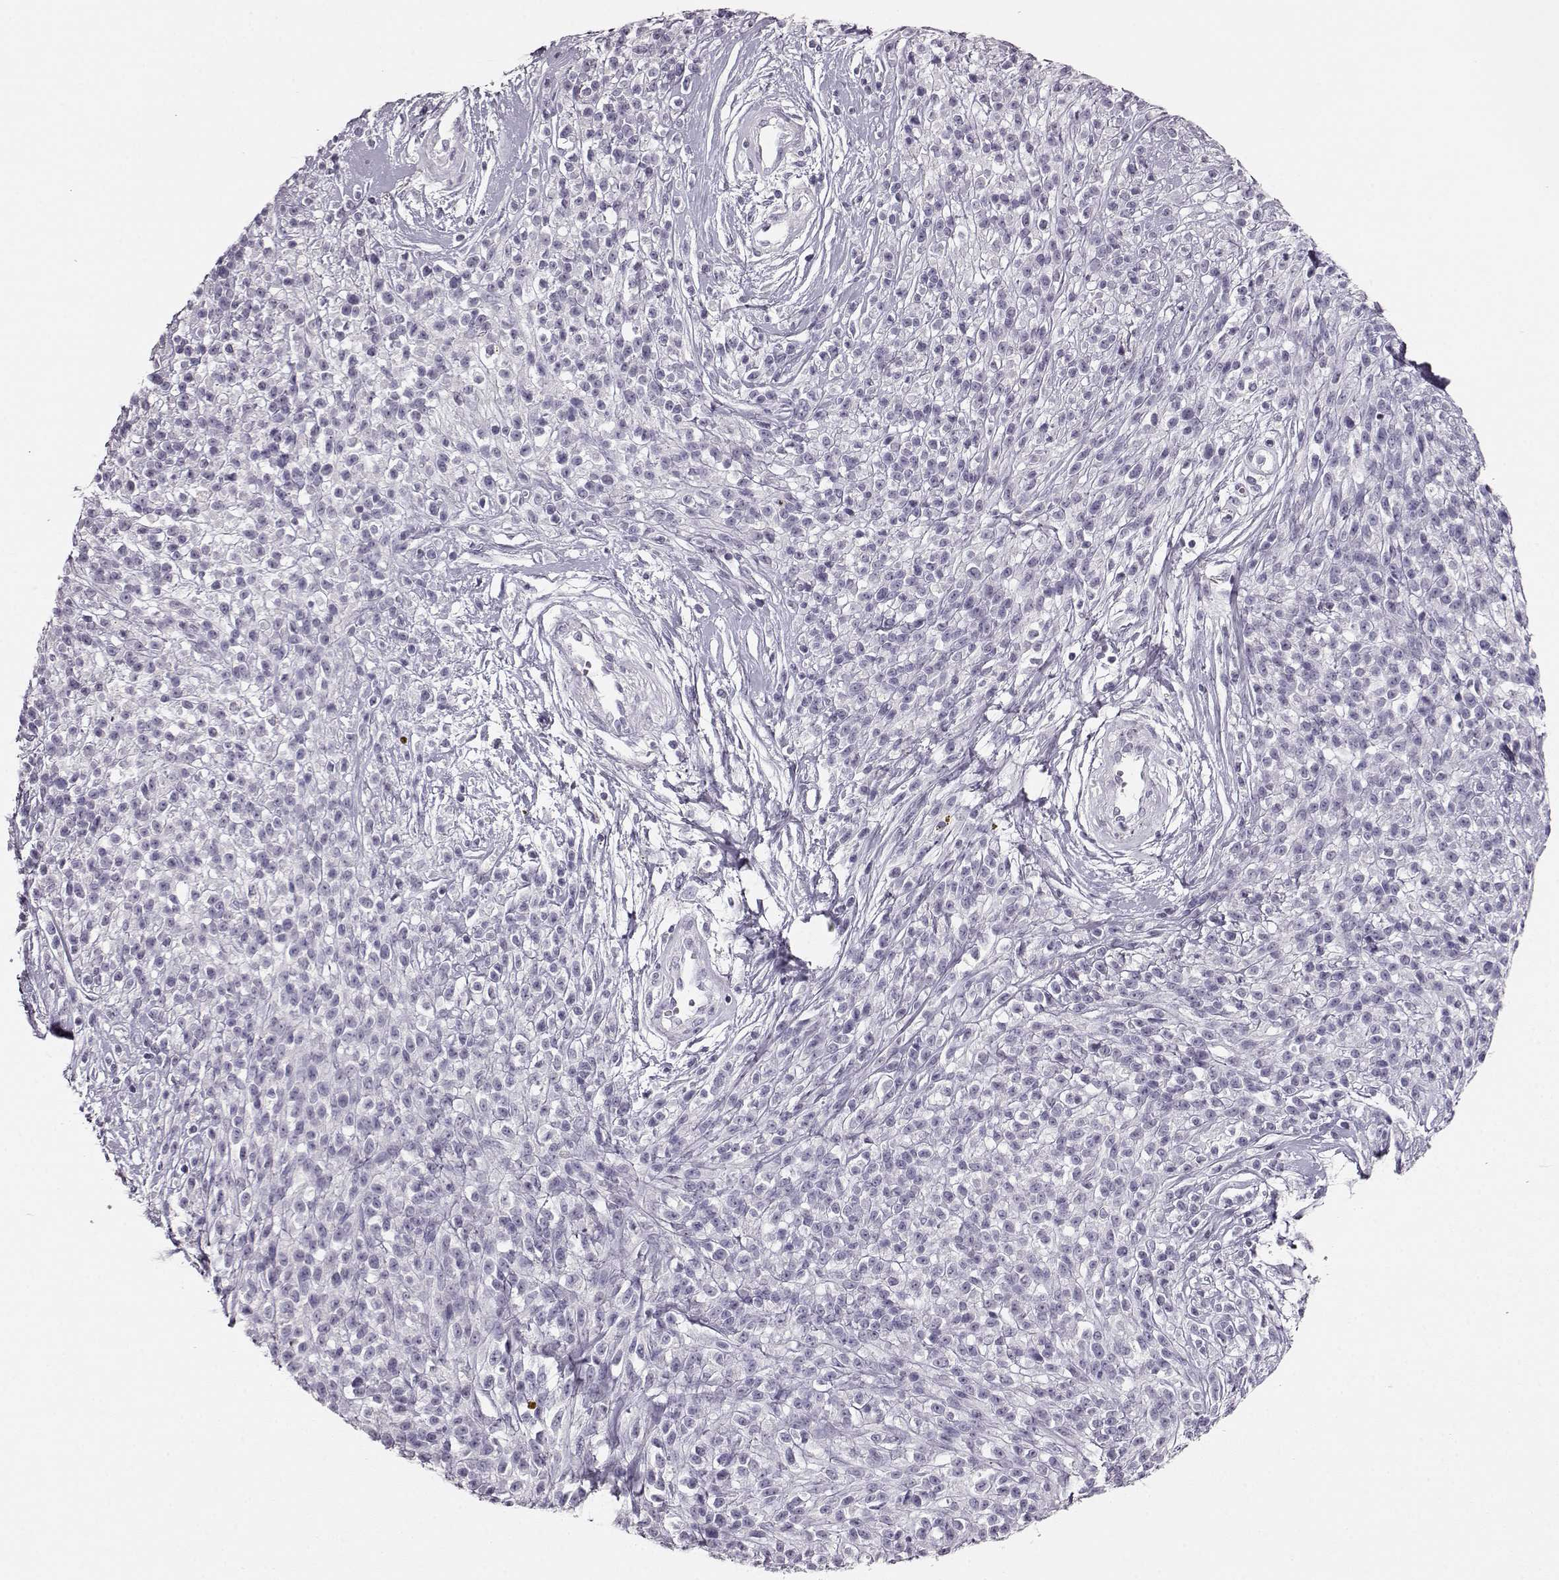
{"staining": {"intensity": "negative", "quantity": "none", "location": "none"}, "tissue": "melanoma", "cell_type": "Tumor cells", "image_type": "cancer", "snomed": [{"axis": "morphology", "description": "Malignant melanoma, NOS"}, {"axis": "topography", "description": "Skin"}, {"axis": "topography", "description": "Skin of trunk"}], "caption": "Tumor cells show no significant protein staining in melanoma.", "gene": "KIAA0319", "patient": {"sex": "male", "age": 74}}